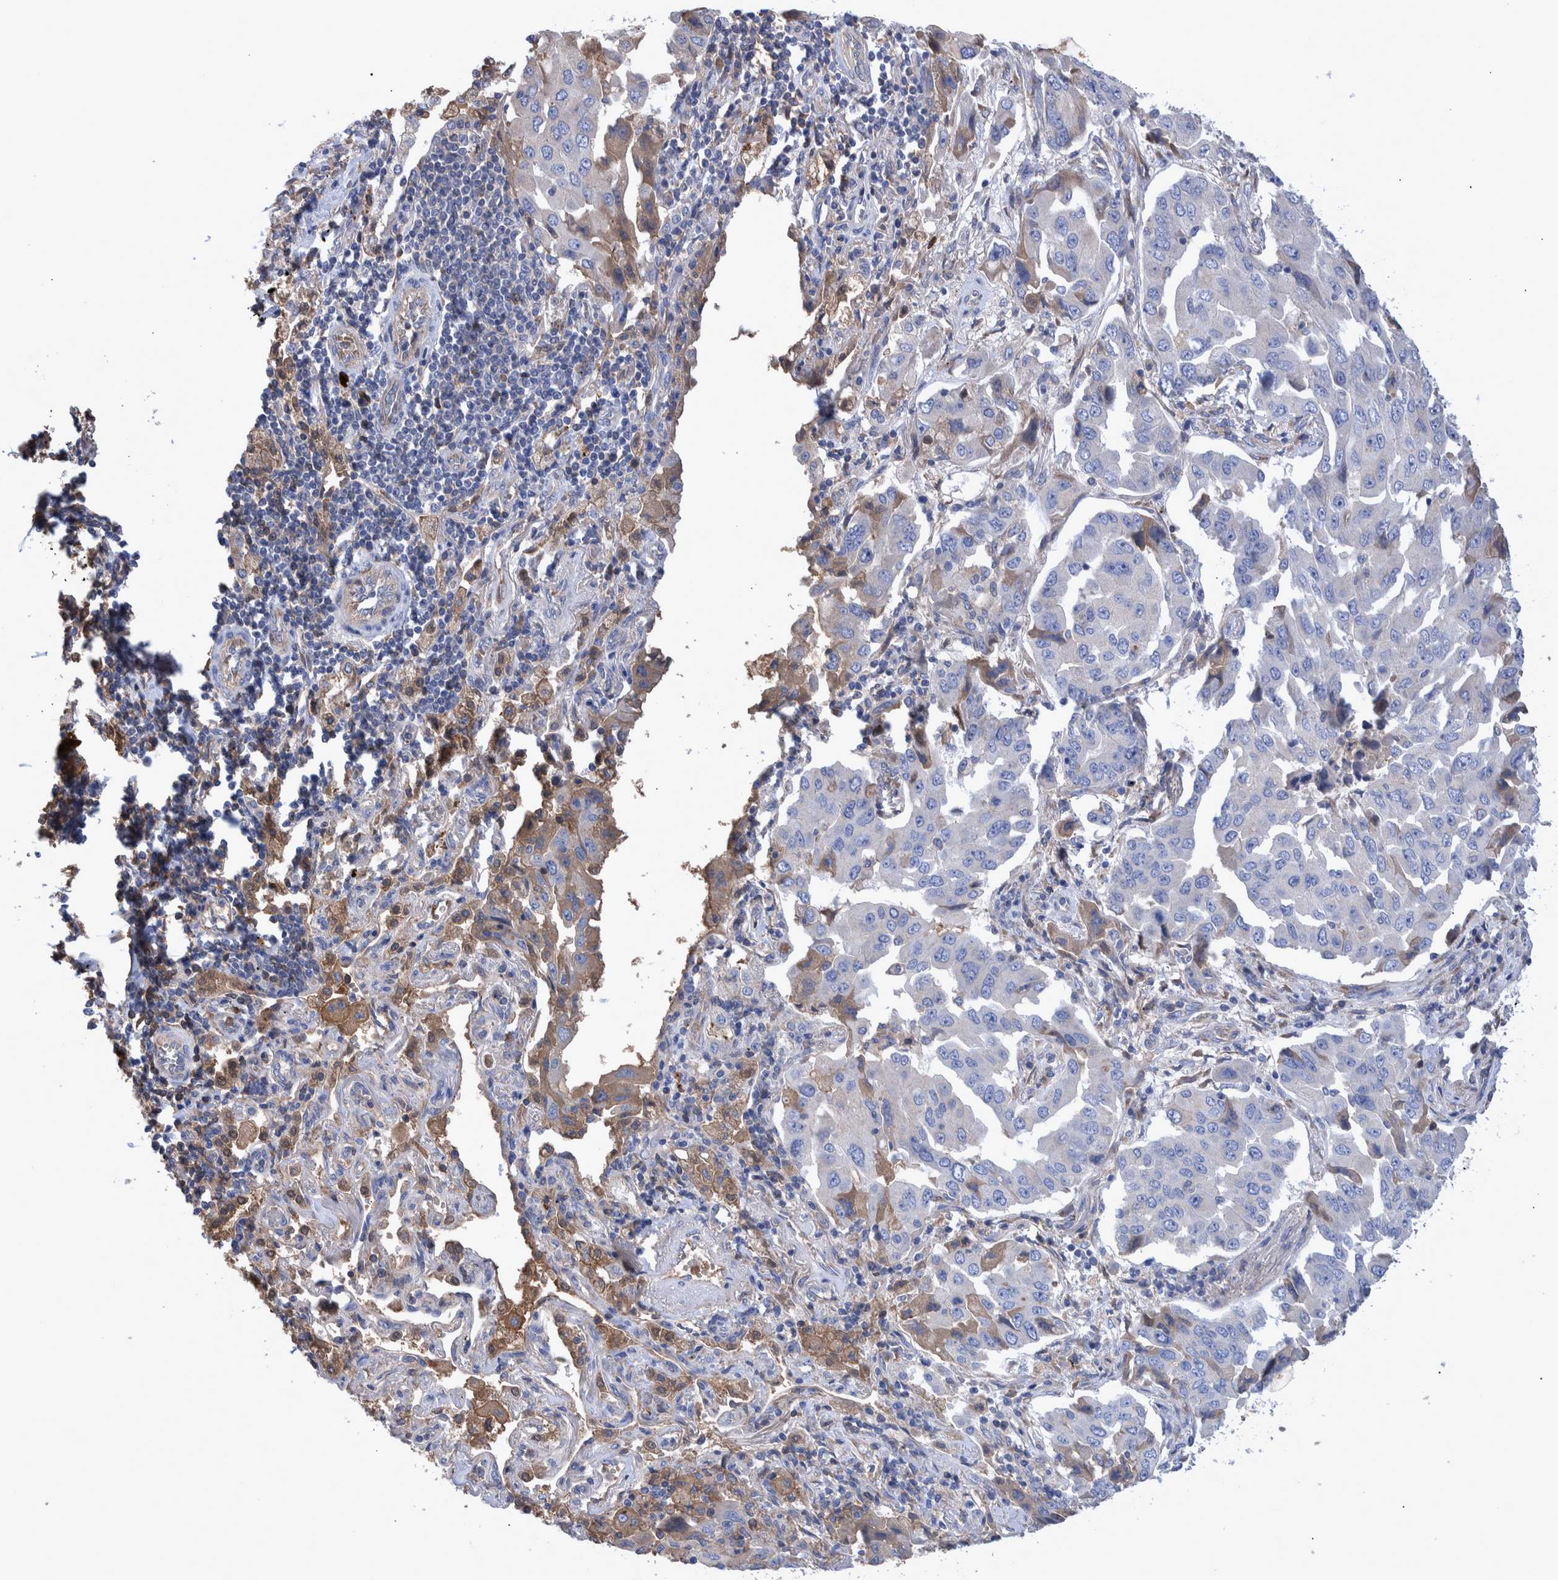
{"staining": {"intensity": "weak", "quantity": "<25%", "location": "cytoplasmic/membranous"}, "tissue": "lung cancer", "cell_type": "Tumor cells", "image_type": "cancer", "snomed": [{"axis": "morphology", "description": "Adenocarcinoma, NOS"}, {"axis": "topography", "description": "Lung"}], "caption": "Tumor cells show no significant staining in lung cancer. Brightfield microscopy of immunohistochemistry (IHC) stained with DAB (3,3'-diaminobenzidine) (brown) and hematoxylin (blue), captured at high magnification.", "gene": "DLL4", "patient": {"sex": "female", "age": 65}}